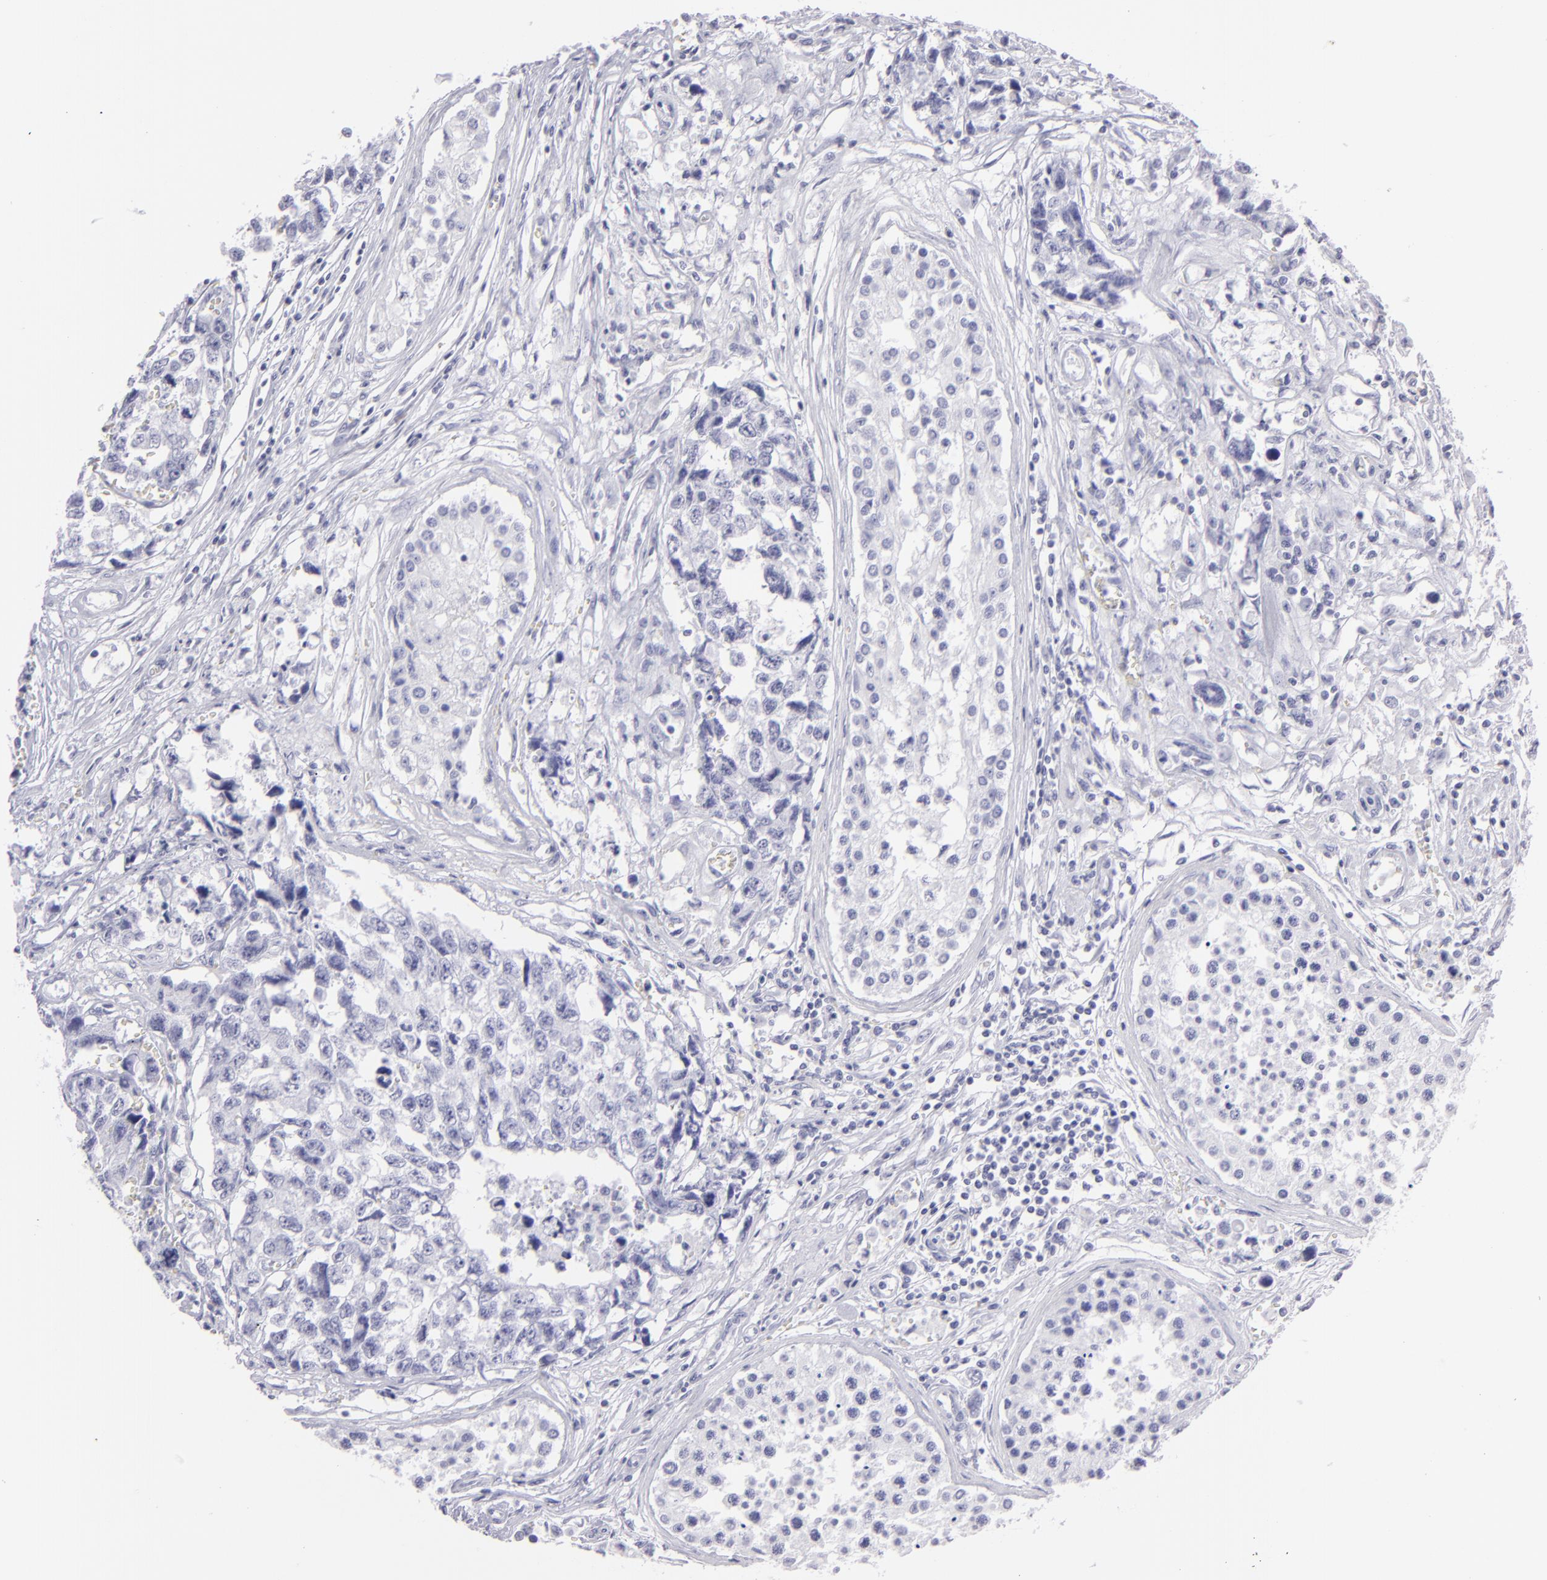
{"staining": {"intensity": "negative", "quantity": "none", "location": "none"}, "tissue": "testis cancer", "cell_type": "Tumor cells", "image_type": "cancer", "snomed": [{"axis": "morphology", "description": "Carcinoma, Embryonal, NOS"}, {"axis": "topography", "description": "Testis"}], "caption": "Immunohistochemical staining of testis cancer reveals no significant expression in tumor cells.", "gene": "FLG", "patient": {"sex": "male", "age": 31}}